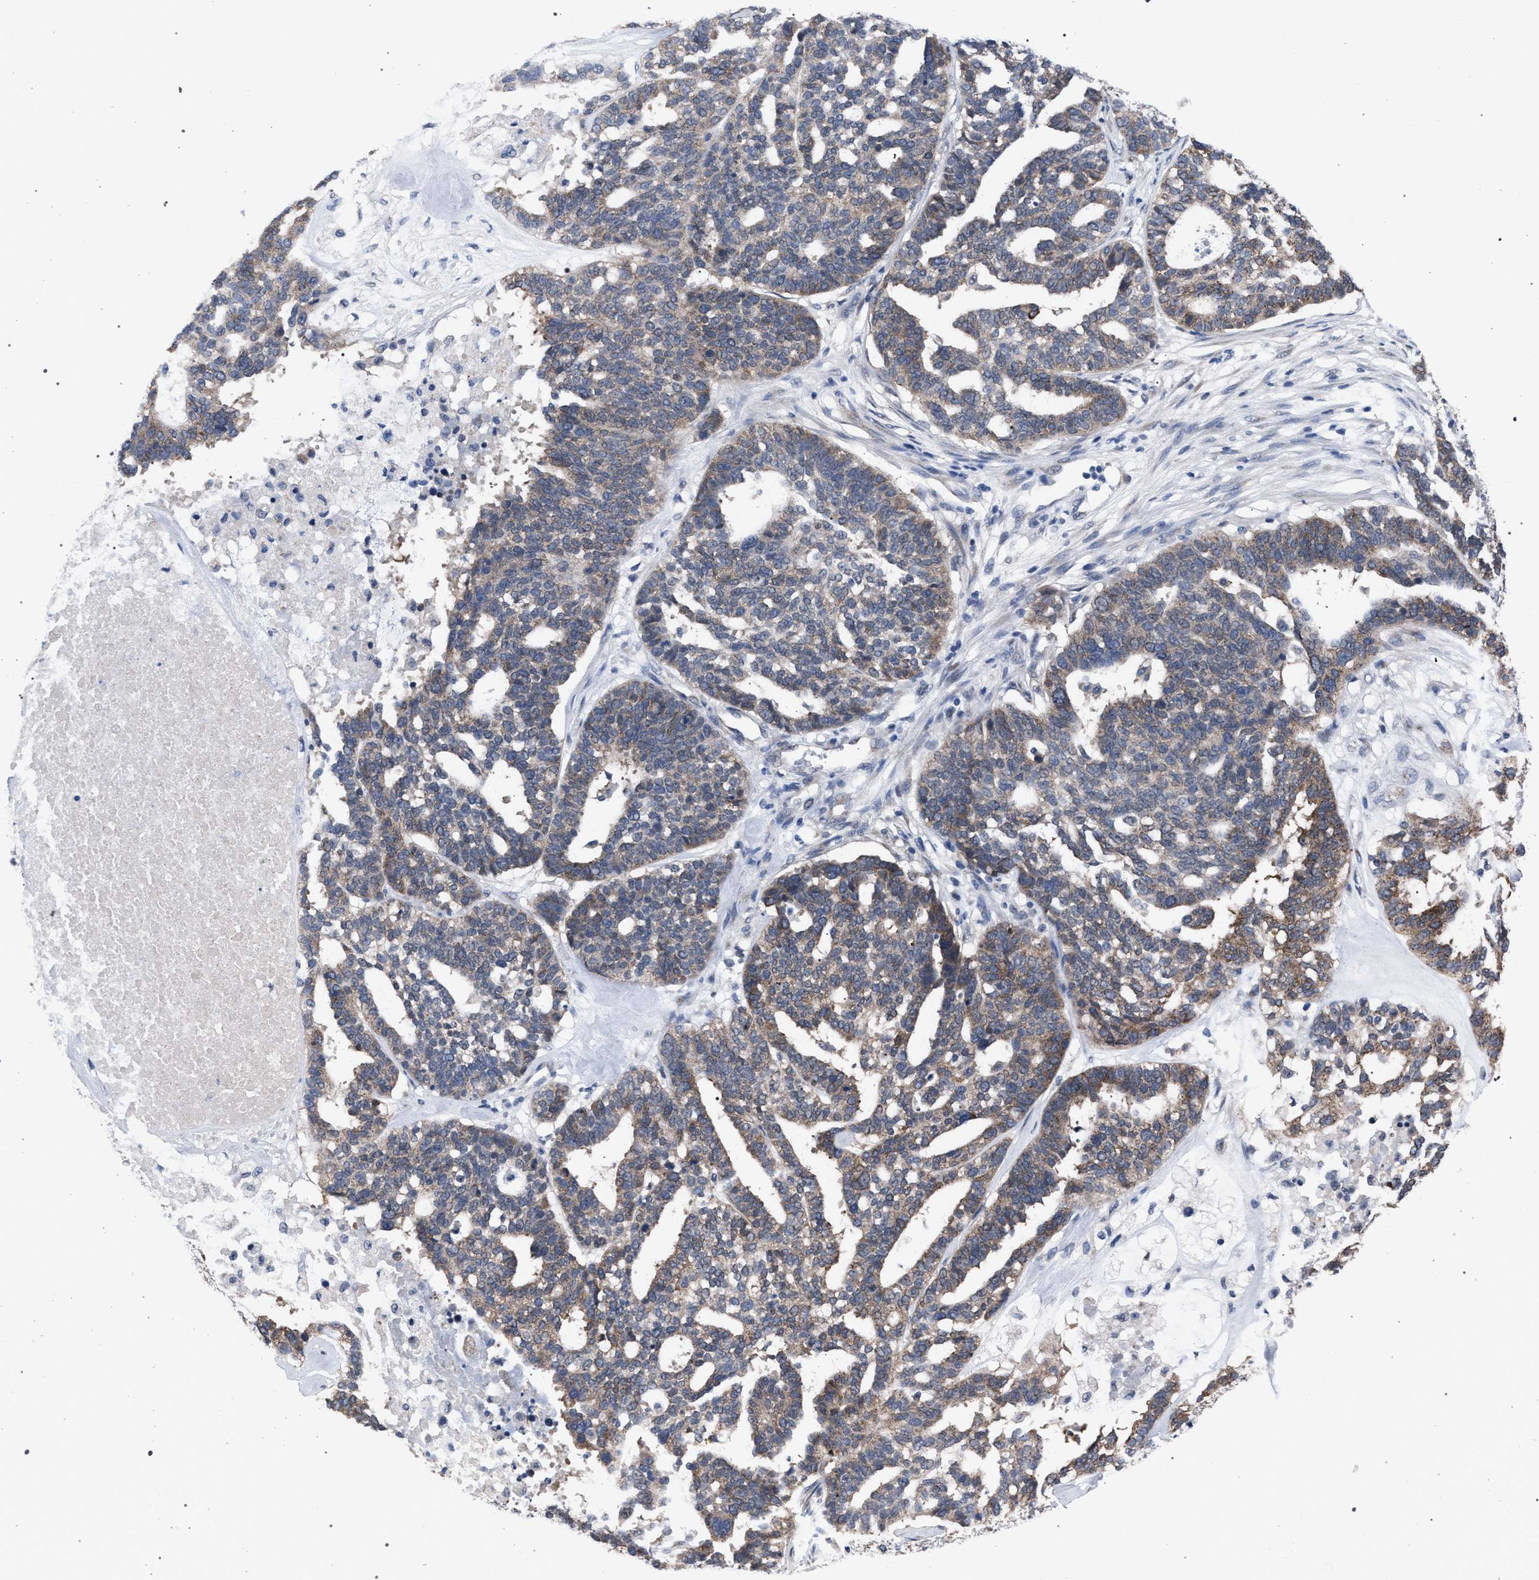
{"staining": {"intensity": "moderate", "quantity": "25%-75%", "location": "cytoplasmic/membranous"}, "tissue": "ovarian cancer", "cell_type": "Tumor cells", "image_type": "cancer", "snomed": [{"axis": "morphology", "description": "Cystadenocarcinoma, serous, NOS"}, {"axis": "topography", "description": "Ovary"}], "caption": "Protein expression analysis of ovarian serous cystadenocarcinoma displays moderate cytoplasmic/membranous expression in approximately 25%-75% of tumor cells.", "gene": "GOLGA2", "patient": {"sex": "female", "age": 59}}